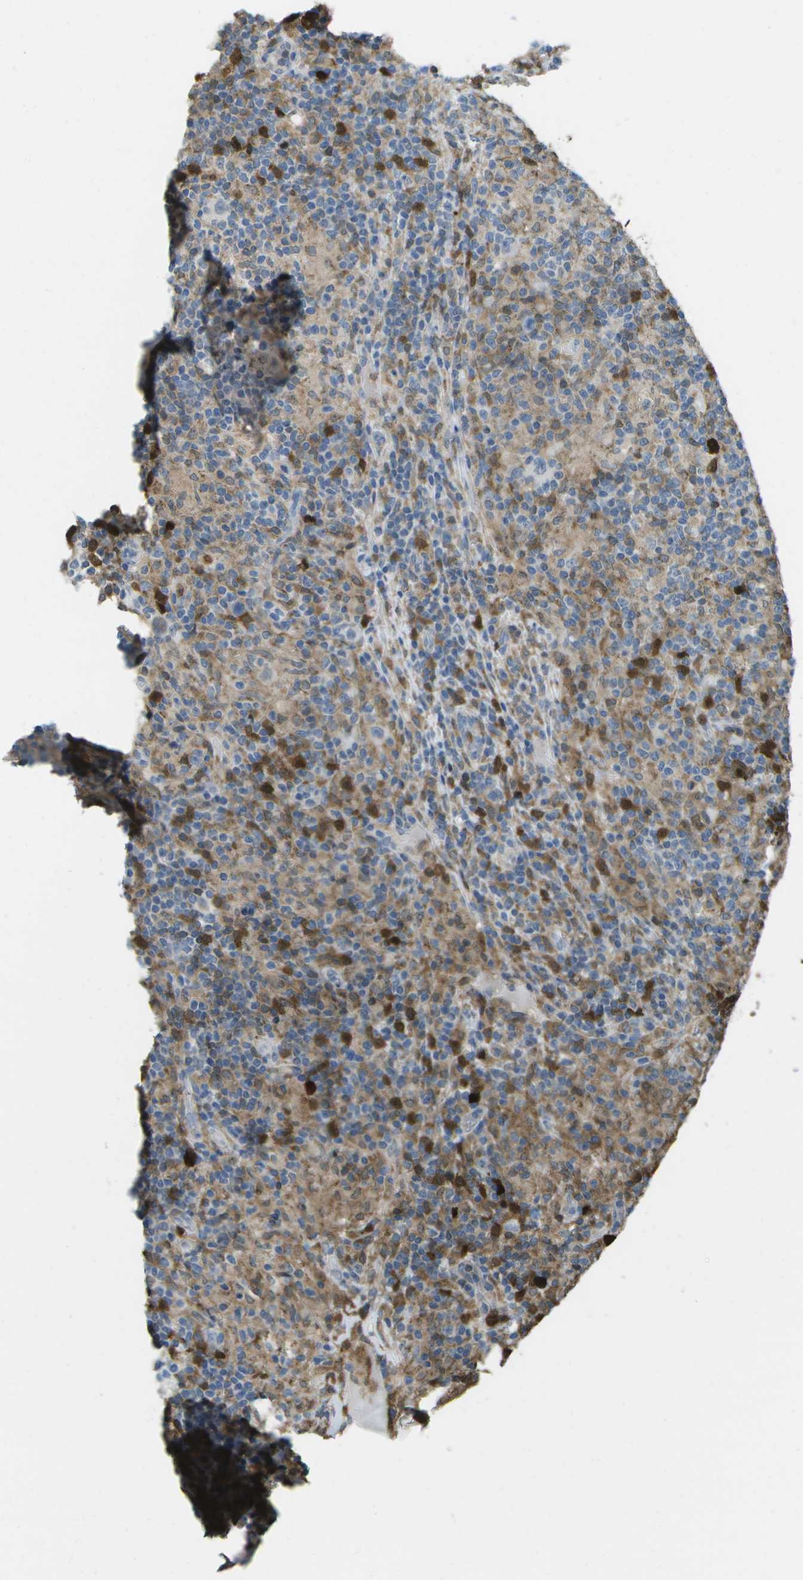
{"staining": {"intensity": "weak", "quantity": "<25%", "location": "cytoplasmic/membranous"}, "tissue": "lymphoma", "cell_type": "Tumor cells", "image_type": "cancer", "snomed": [{"axis": "morphology", "description": "Hodgkin's disease, NOS"}, {"axis": "topography", "description": "Lymph node"}], "caption": "This is an immunohistochemistry (IHC) micrograph of human lymphoma. There is no positivity in tumor cells.", "gene": "CACHD1", "patient": {"sex": "male", "age": 70}}